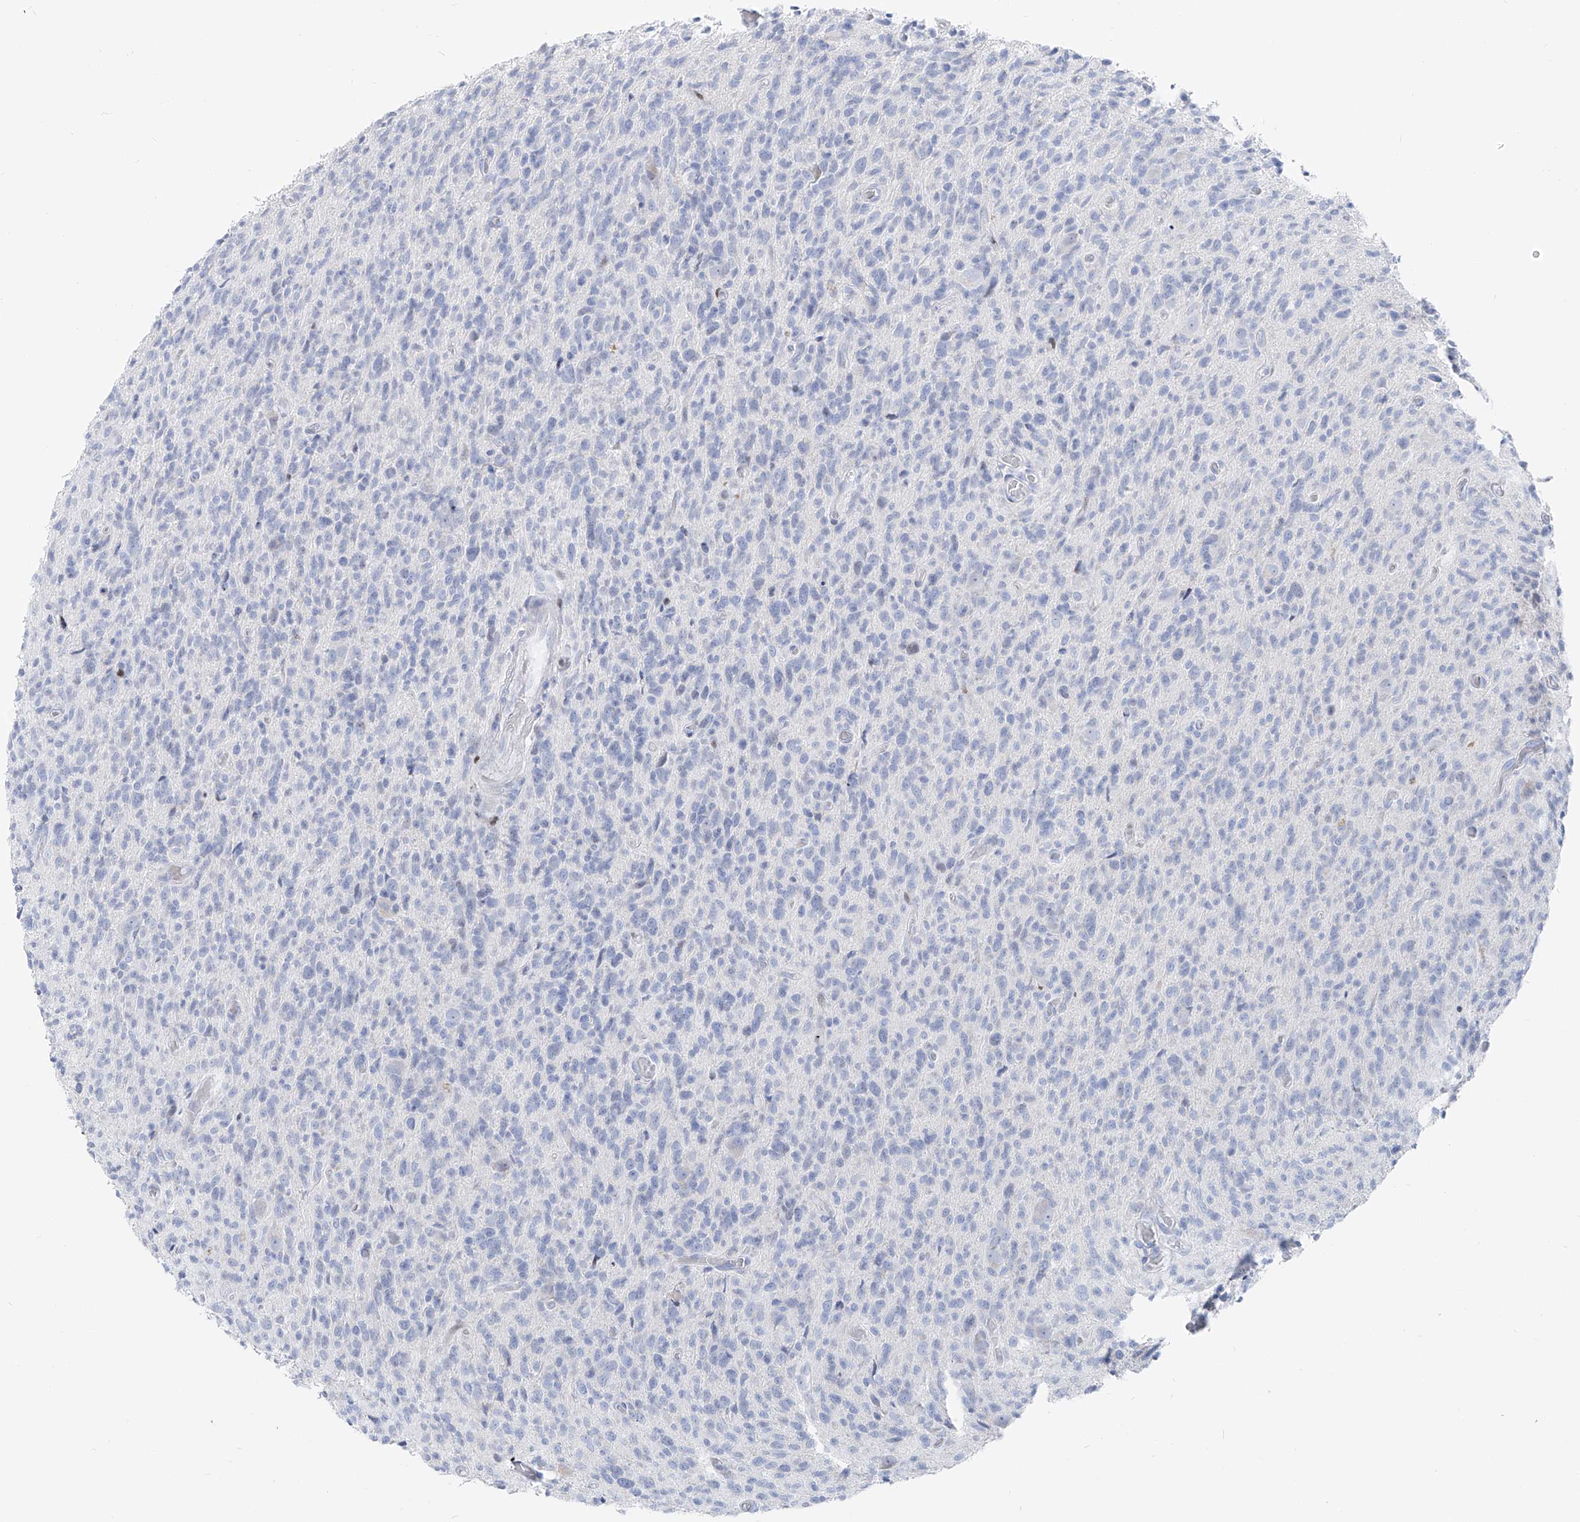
{"staining": {"intensity": "negative", "quantity": "none", "location": "none"}, "tissue": "glioma", "cell_type": "Tumor cells", "image_type": "cancer", "snomed": [{"axis": "morphology", "description": "Glioma, malignant, High grade"}, {"axis": "topography", "description": "Brain"}], "caption": "Immunohistochemistry (IHC) of human glioma demonstrates no expression in tumor cells.", "gene": "FRS3", "patient": {"sex": "female", "age": 57}}